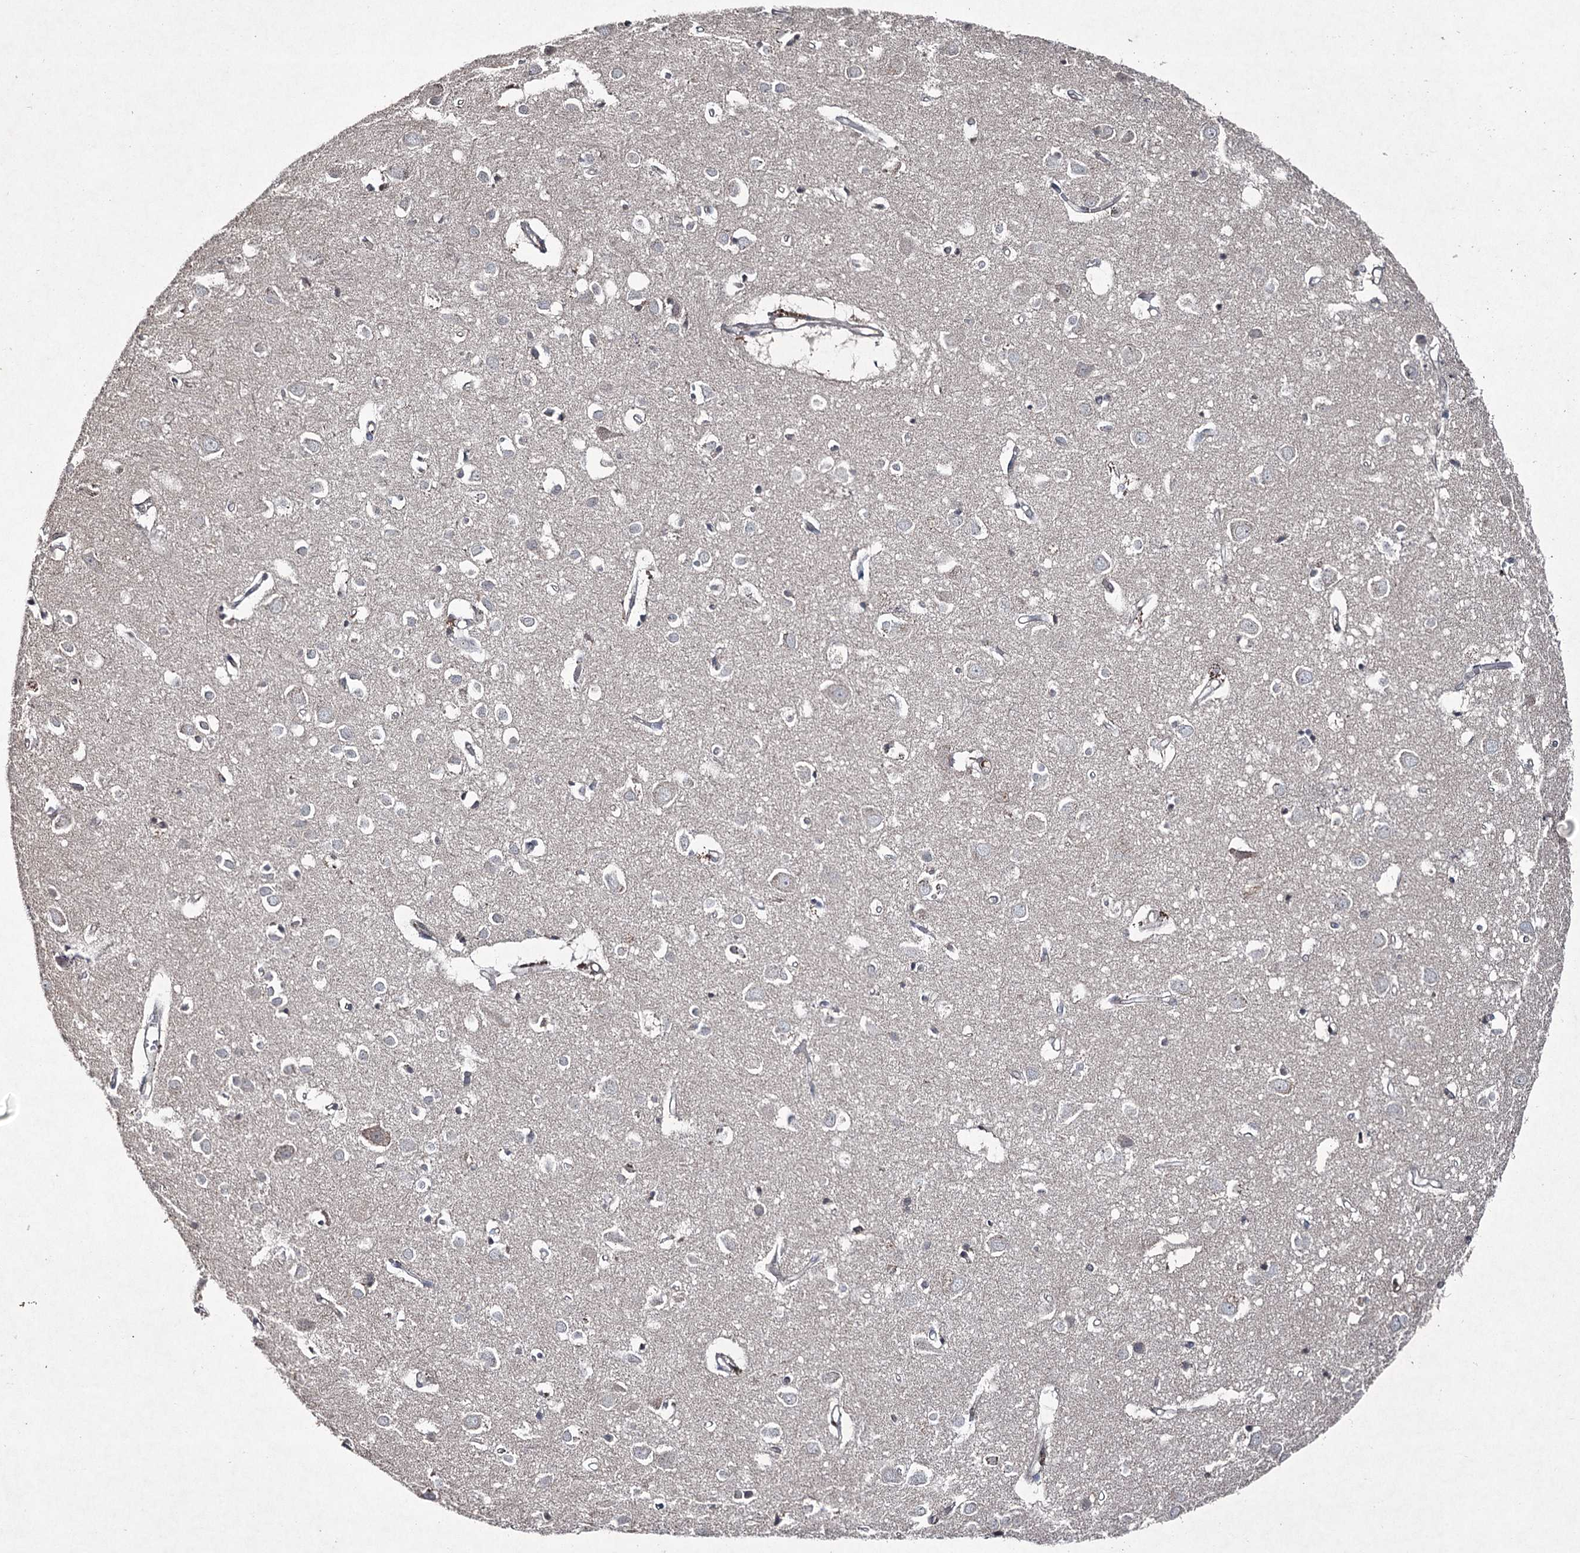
{"staining": {"intensity": "negative", "quantity": "none", "location": "none"}, "tissue": "cerebral cortex", "cell_type": "Endothelial cells", "image_type": "normal", "snomed": [{"axis": "morphology", "description": "Normal tissue, NOS"}, {"axis": "topography", "description": "Cerebral cortex"}], "caption": "IHC micrograph of benign human cerebral cortex stained for a protein (brown), which displays no staining in endothelial cells. (DAB (3,3'-diaminobenzidine) immunohistochemistry with hematoxylin counter stain).", "gene": "PGLYRP2", "patient": {"sex": "female", "age": 64}}